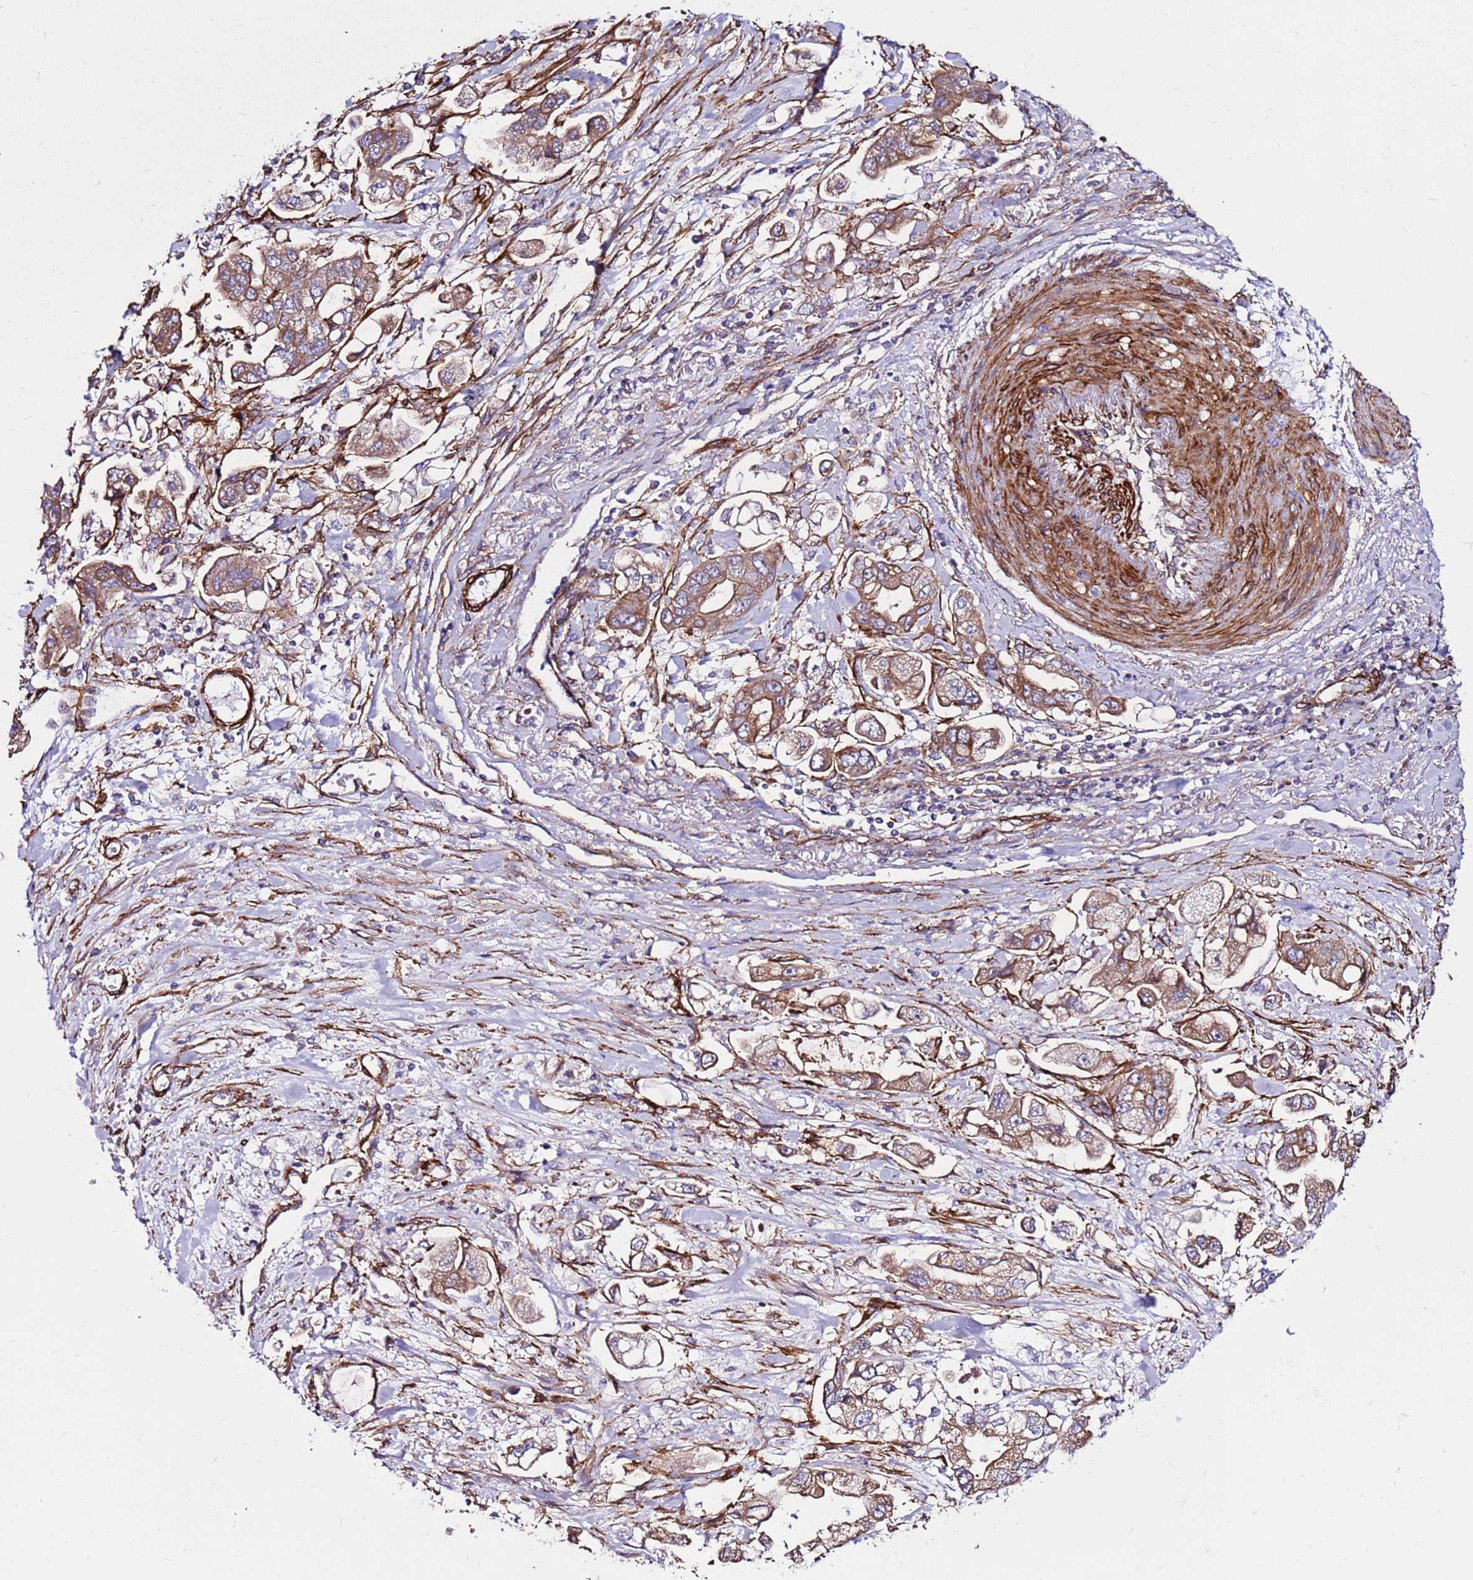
{"staining": {"intensity": "moderate", "quantity": ">75%", "location": "cytoplasmic/membranous"}, "tissue": "stomach cancer", "cell_type": "Tumor cells", "image_type": "cancer", "snomed": [{"axis": "morphology", "description": "Adenocarcinoma, NOS"}, {"axis": "topography", "description": "Stomach"}], "caption": "Human stomach cancer stained for a protein (brown) shows moderate cytoplasmic/membranous positive positivity in about >75% of tumor cells.", "gene": "EI24", "patient": {"sex": "male", "age": 62}}